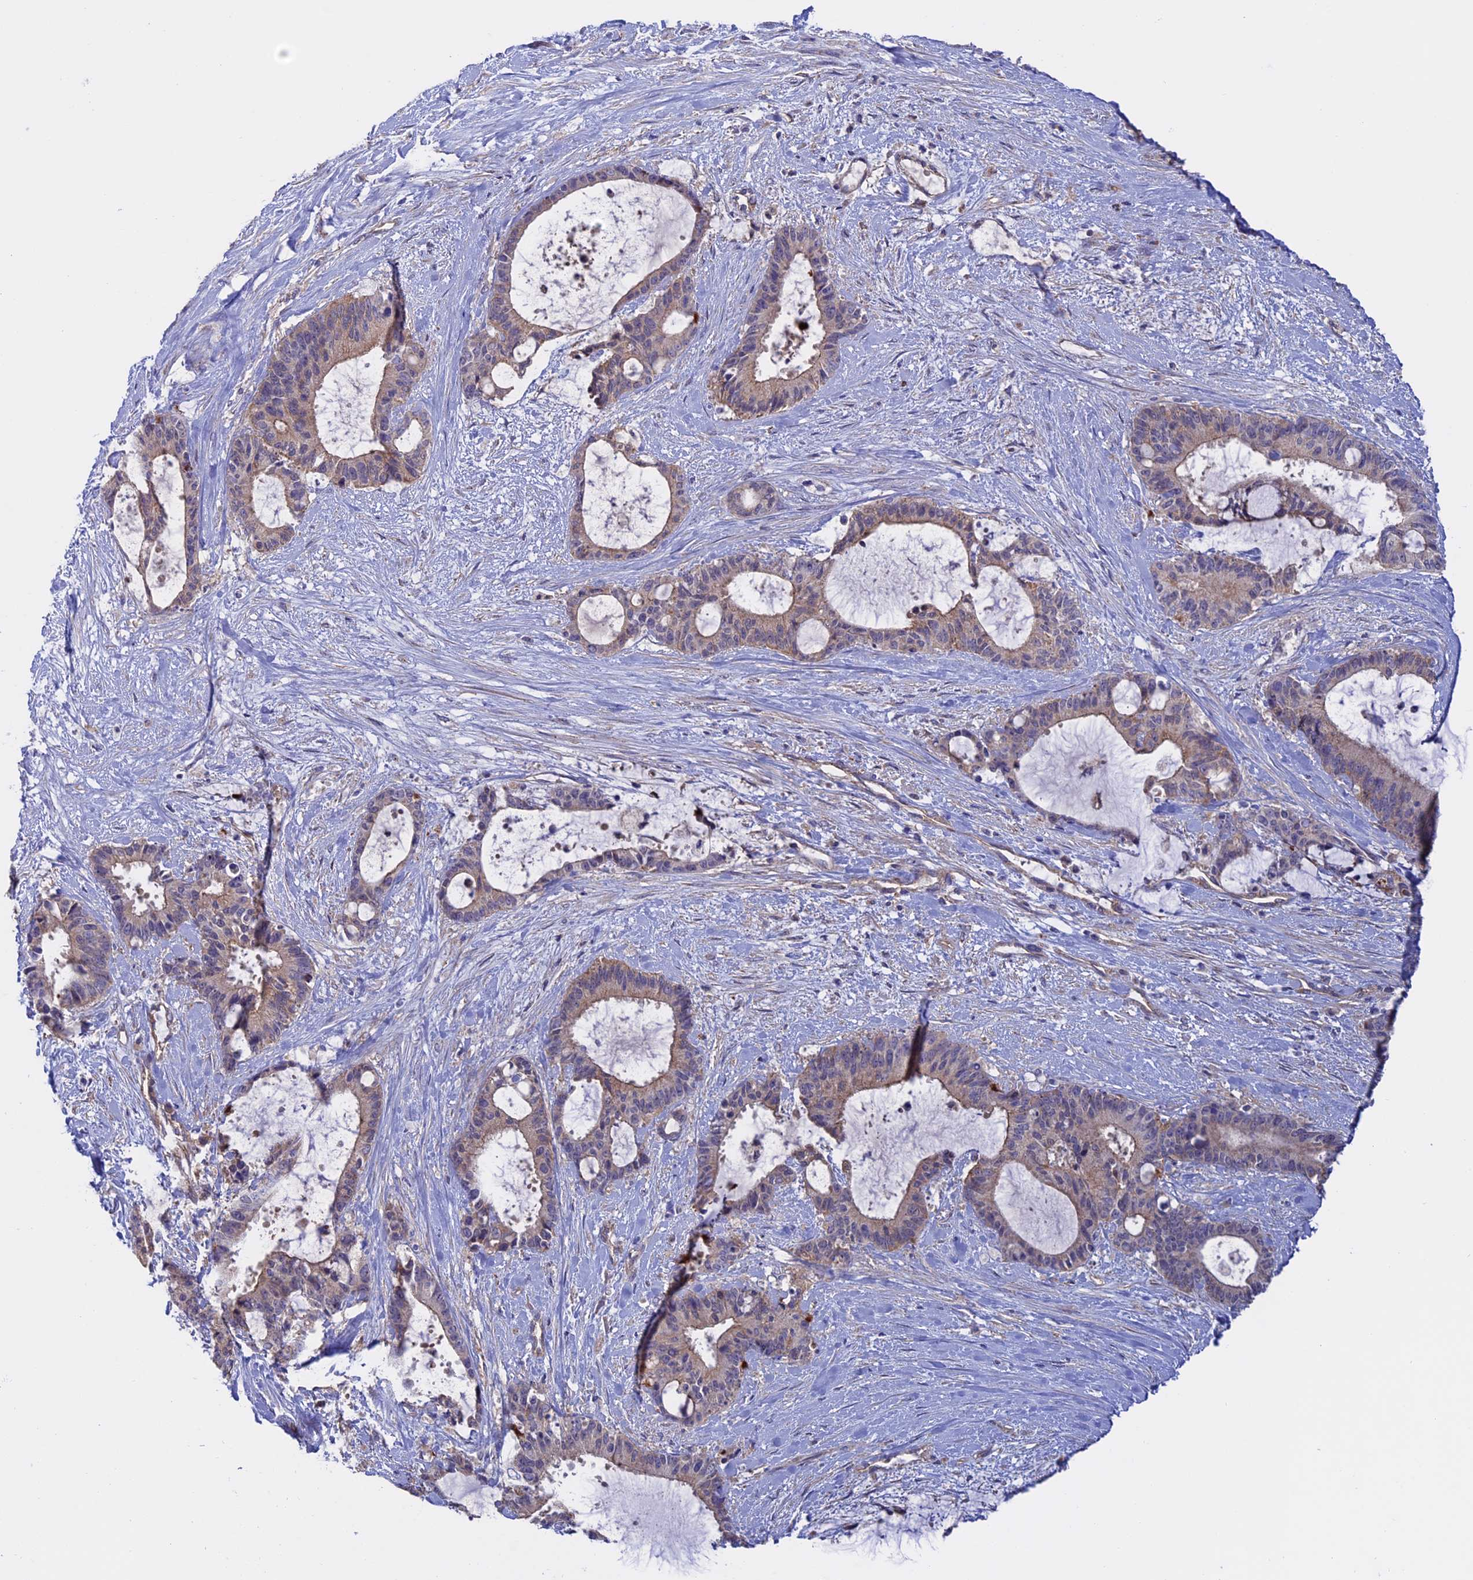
{"staining": {"intensity": "weak", "quantity": ">75%", "location": "cytoplasmic/membranous"}, "tissue": "liver cancer", "cell_type": "Tumor cells", "image_type": "cancer", "snomed": [{"axis": "morphology", "description": "Normal tissue, NOS"}, {"axis": "morphology", "description": "Cholangiocarcinoma"}, {"axis": "topography", "description": "Liver"}, {"axis": "topography", "description": "Peripheral nerve tissue"}], "caption": "A histopathology image showing weak cytoplasmic/membranous staining in about >75% of tumor cells in liver cancer (cholangiocarcinoma), as visualized by brown immunohistochemical staining.", "gene": "ETFDH", "patient": {"sex": "female", "age": 73}}